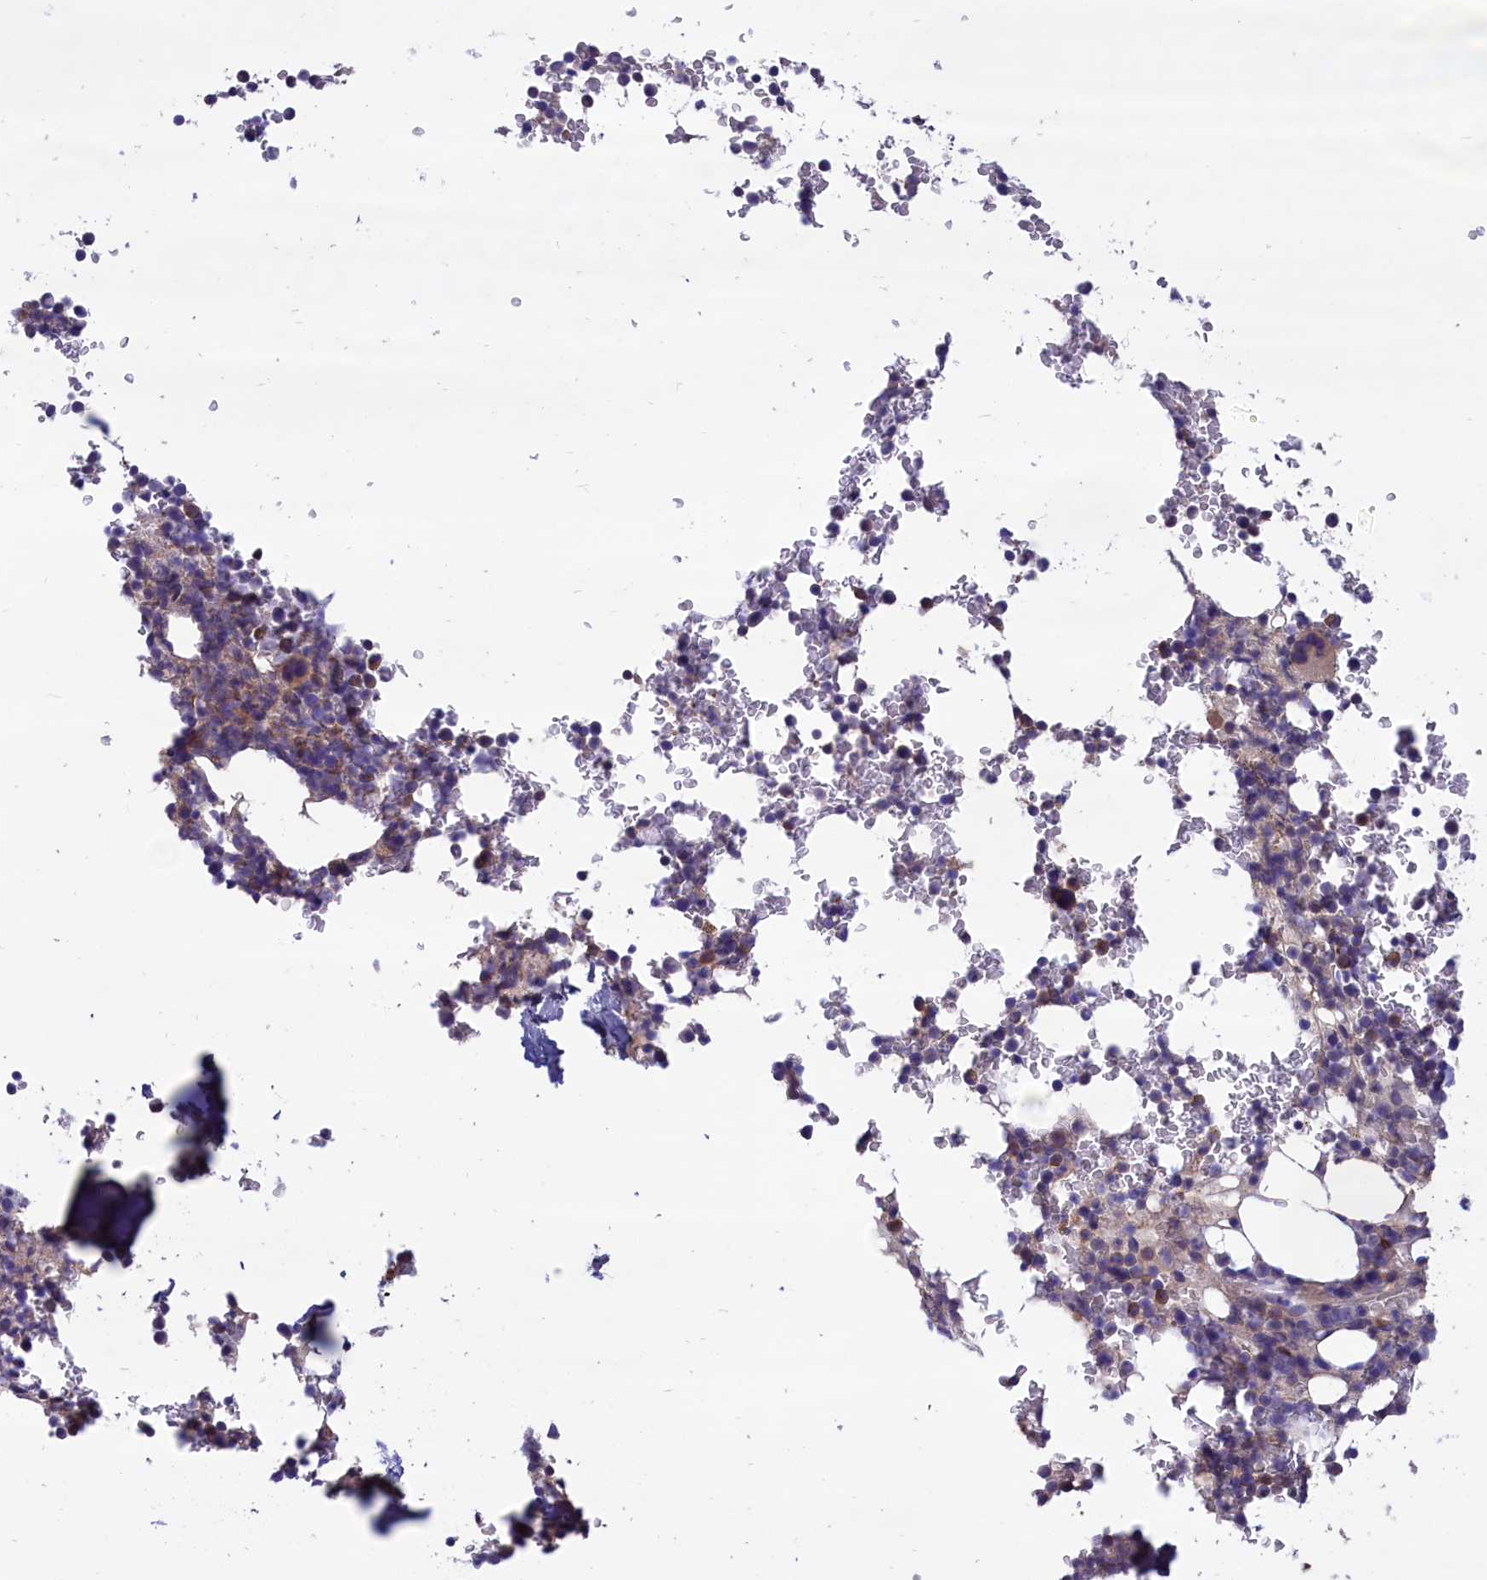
{"staining": {"intensity": "moderate", "quantity": "<25%", "location": "cytoplasmic/membranous"}, "tissue": "bone marrow", "cell_type": "Hematopoietic cells", "image_type": "normal", "snomed": [{"axis": "morphology", "description": "Normal tissue, NOS"}, {"axis": "topography", "description": "Bone marrow"}], "caption": "Immunohistochemical staining of normal bone marrow shows low levels of moderate cytoplasmic/membranous positivity in approximately <25% of hematopoietic cells. (Stains: DAB in brown, nuclei in blue, Microscopy: brightfield microscopy at high magnification).", "gene": "AMDHD2", "patient": {"sex": "male", "age": 58}}